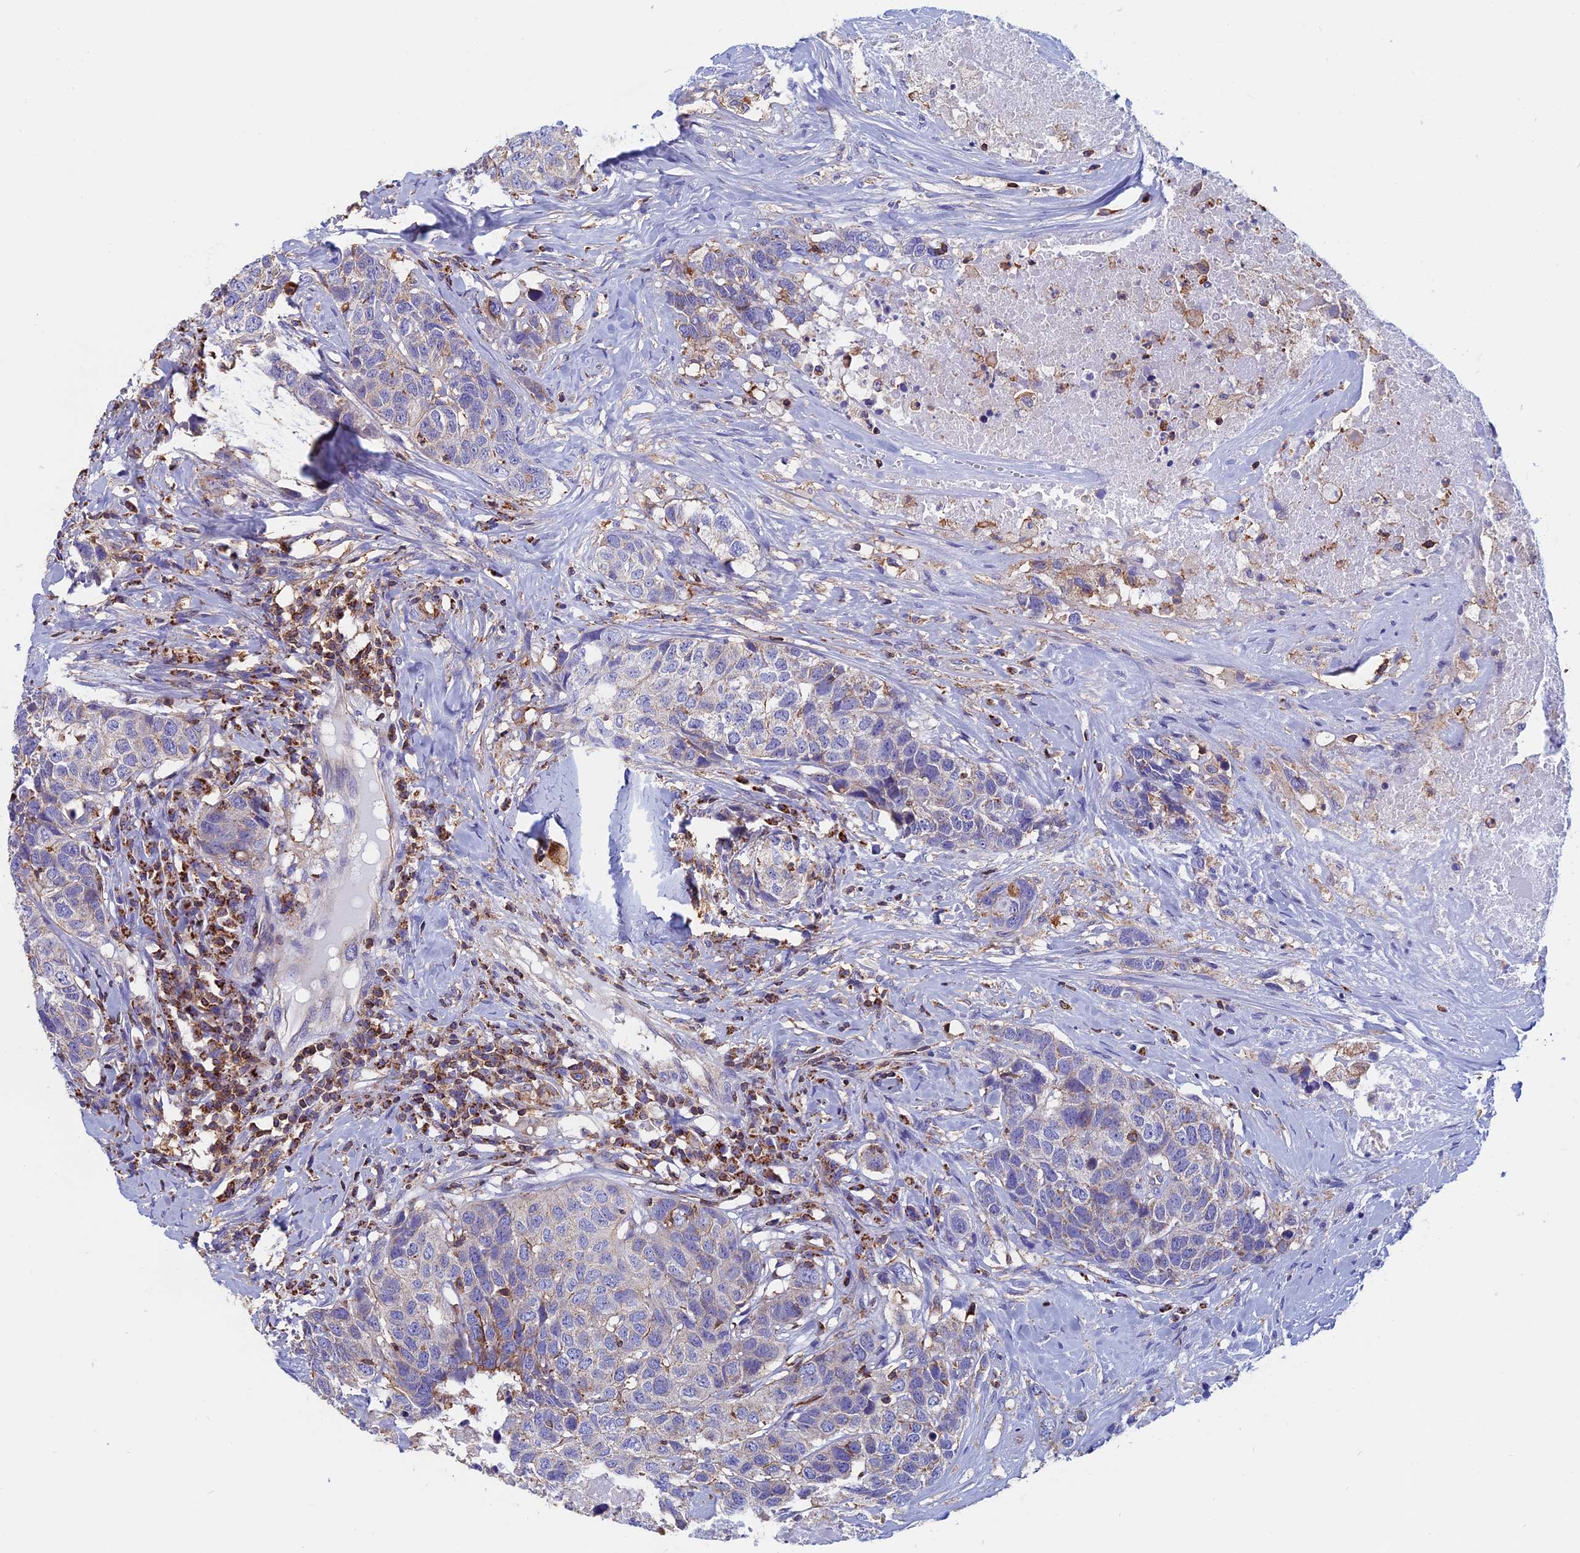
{"staining": {"intensity": "negative", "quantity": "none", "location": "none"}, "tissue": "head and neck cancer", "cell_type": "Tumor cells", "image_type": "cancer", "snomed": [{"axis": "morphology", "description": "Squamous cell carcinoma, NOS"}, {"axis": "topography", "description": "Head-Neck"}], "caption": "Immunohistochemistry photomicrograph of head and neck squamous cell carcinoma stained for a protein (brown), which demonstrates no positivity in tumor cells.", "gene": "HSD17B8", "patient": {"sex": "male", "age": 66}}